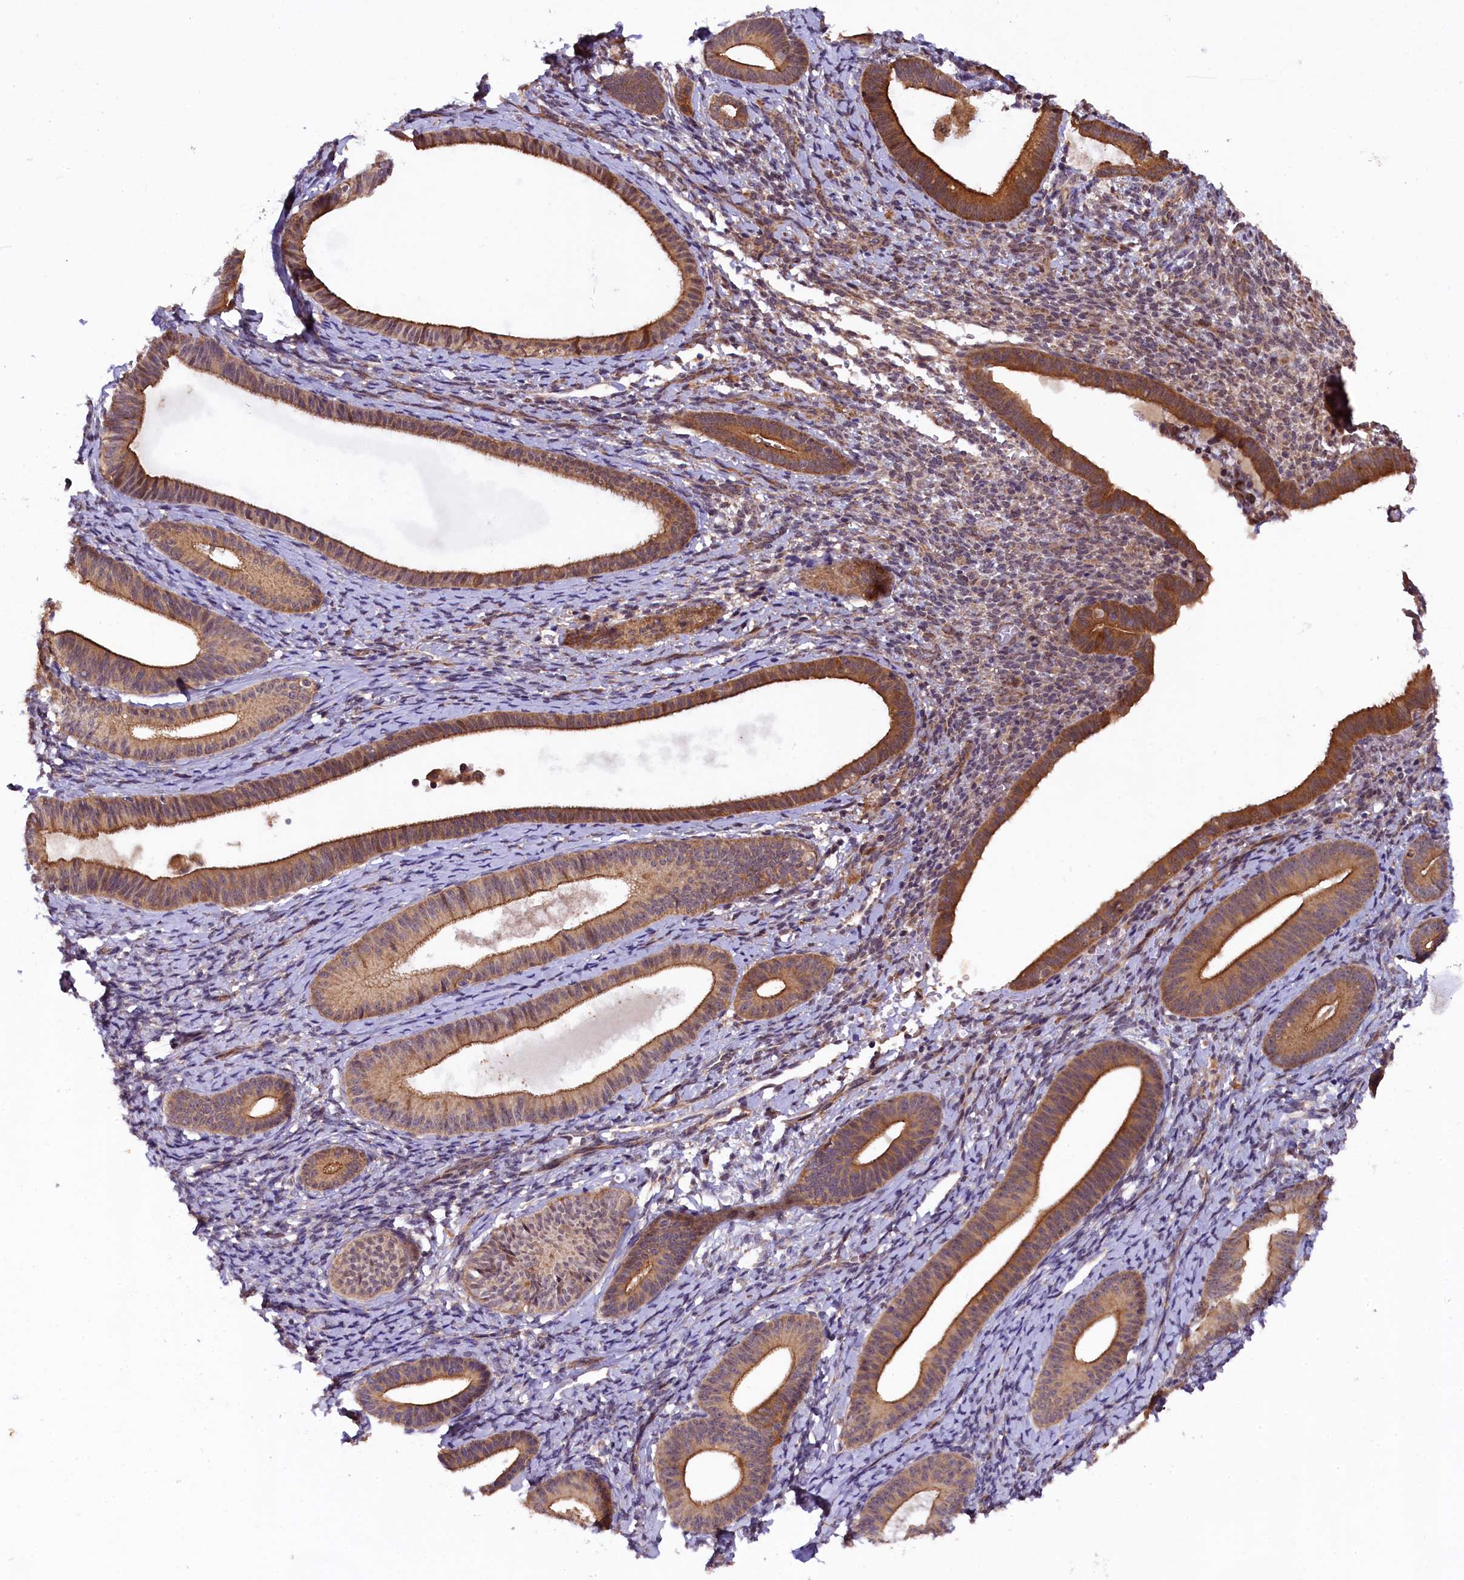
{"staining": {"intensity": "moderate", "quantity": "25%-75%", "location": "cytoplasmic/membranous"}, "tissue": "endometrium", "cell_type": "Cells in endometrial stroma", "image_type": "normal", "snomed": [{"axis": "morphology", "description": "Normal tissue, NOS"}, {"axis": "topography", "description": "Endometrium"}], "caption": "Endometrium stained with a protein marker exhibits moderate staining in cells in endometrial stroma.", "gene": "DOHH", "patient": {"sex": "female", "age": 65}}